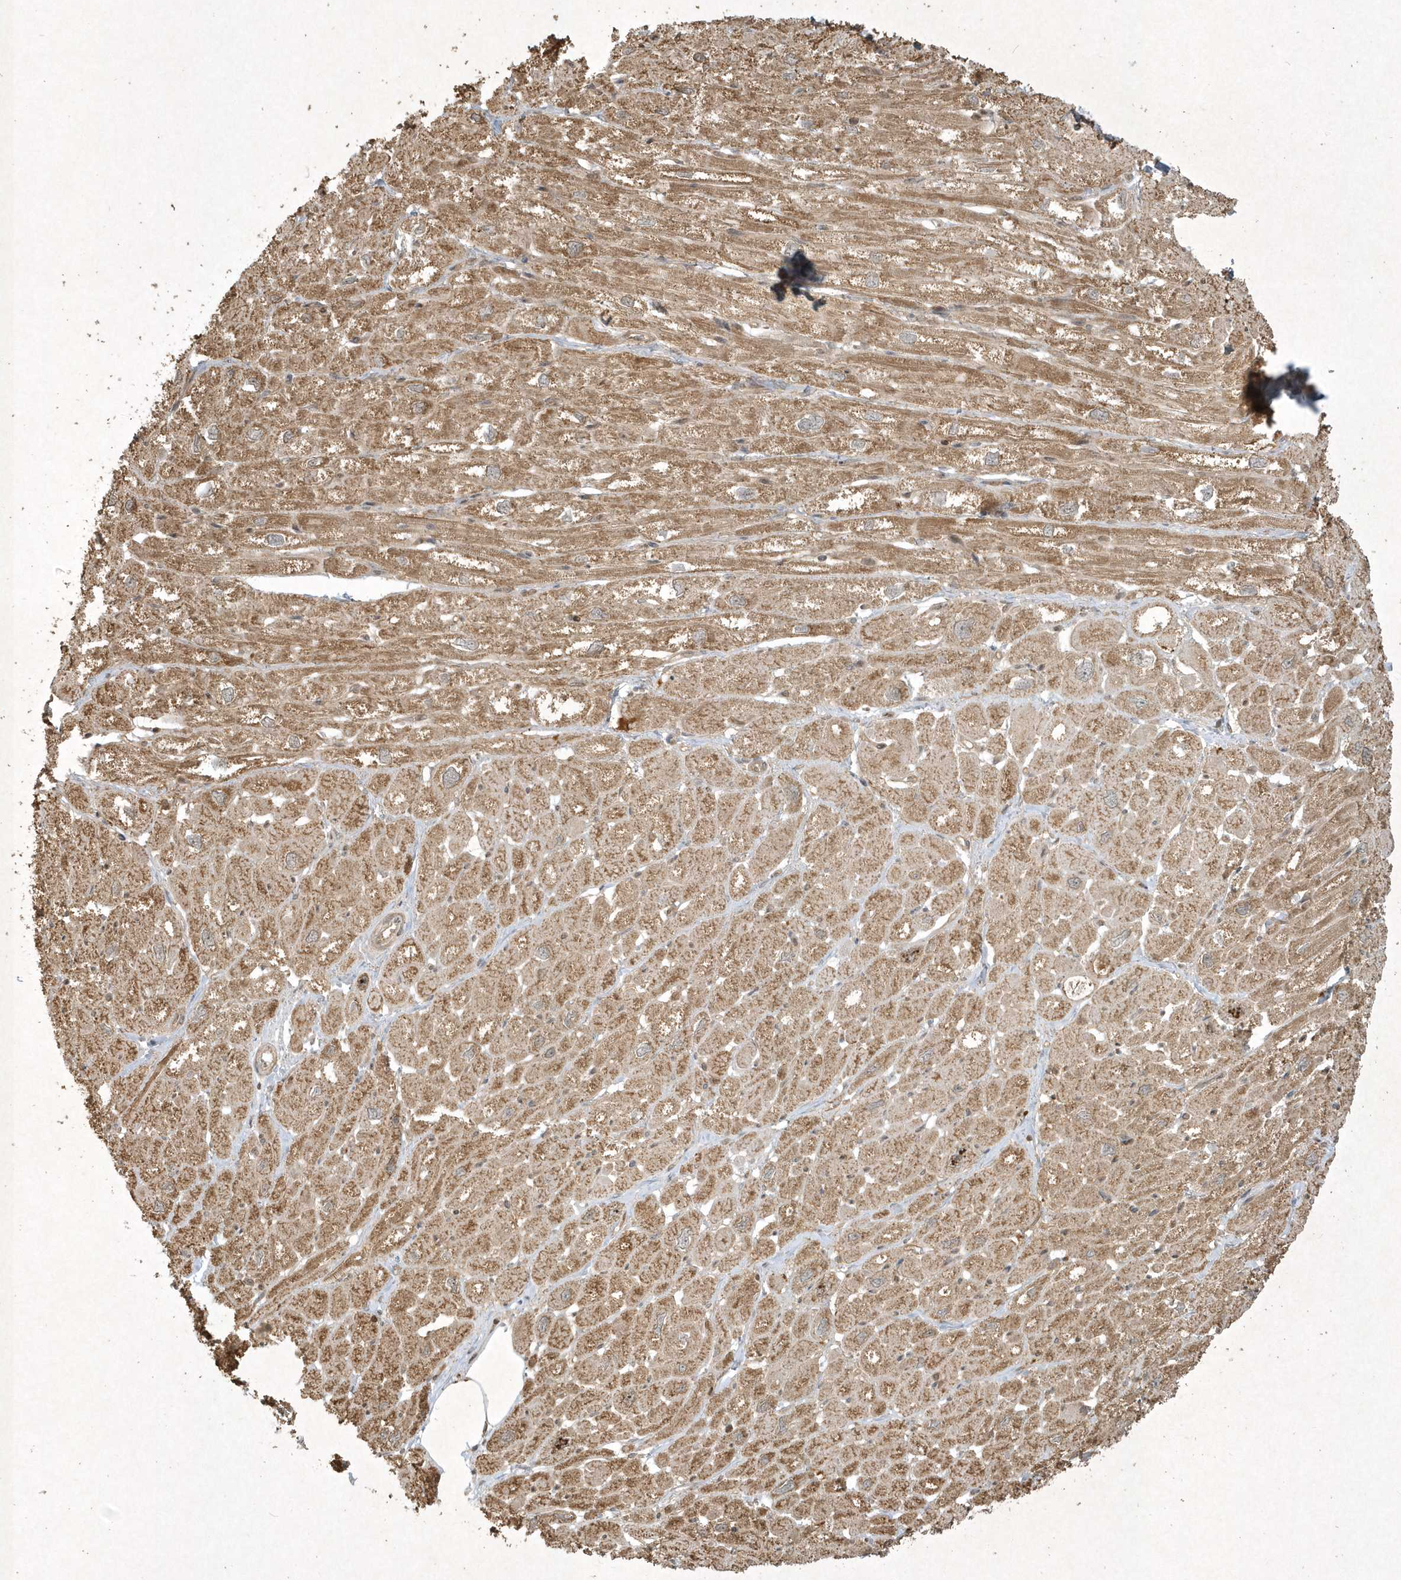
{"staining": {"intensity": "moderate", "quantity": ">75%", "location": "cytoplasmic/membranous"}, "tissue": "heart muscle", "cell_type": "Cardiomyocytes", "image_type": "normal", "snomed": [{"axis": "morphology", "description": "Normal tissue, NOS"}, {"axis": "topography", "description": "Heart"}], "caption": "Cardiomyocytes reveal medium levels of moderate cytoplasmic/membranous staining in approximately >75% of cells in normal human heart muscle.", "gene": "PLTP", "patient": {"sex": "male", "age": 50}}